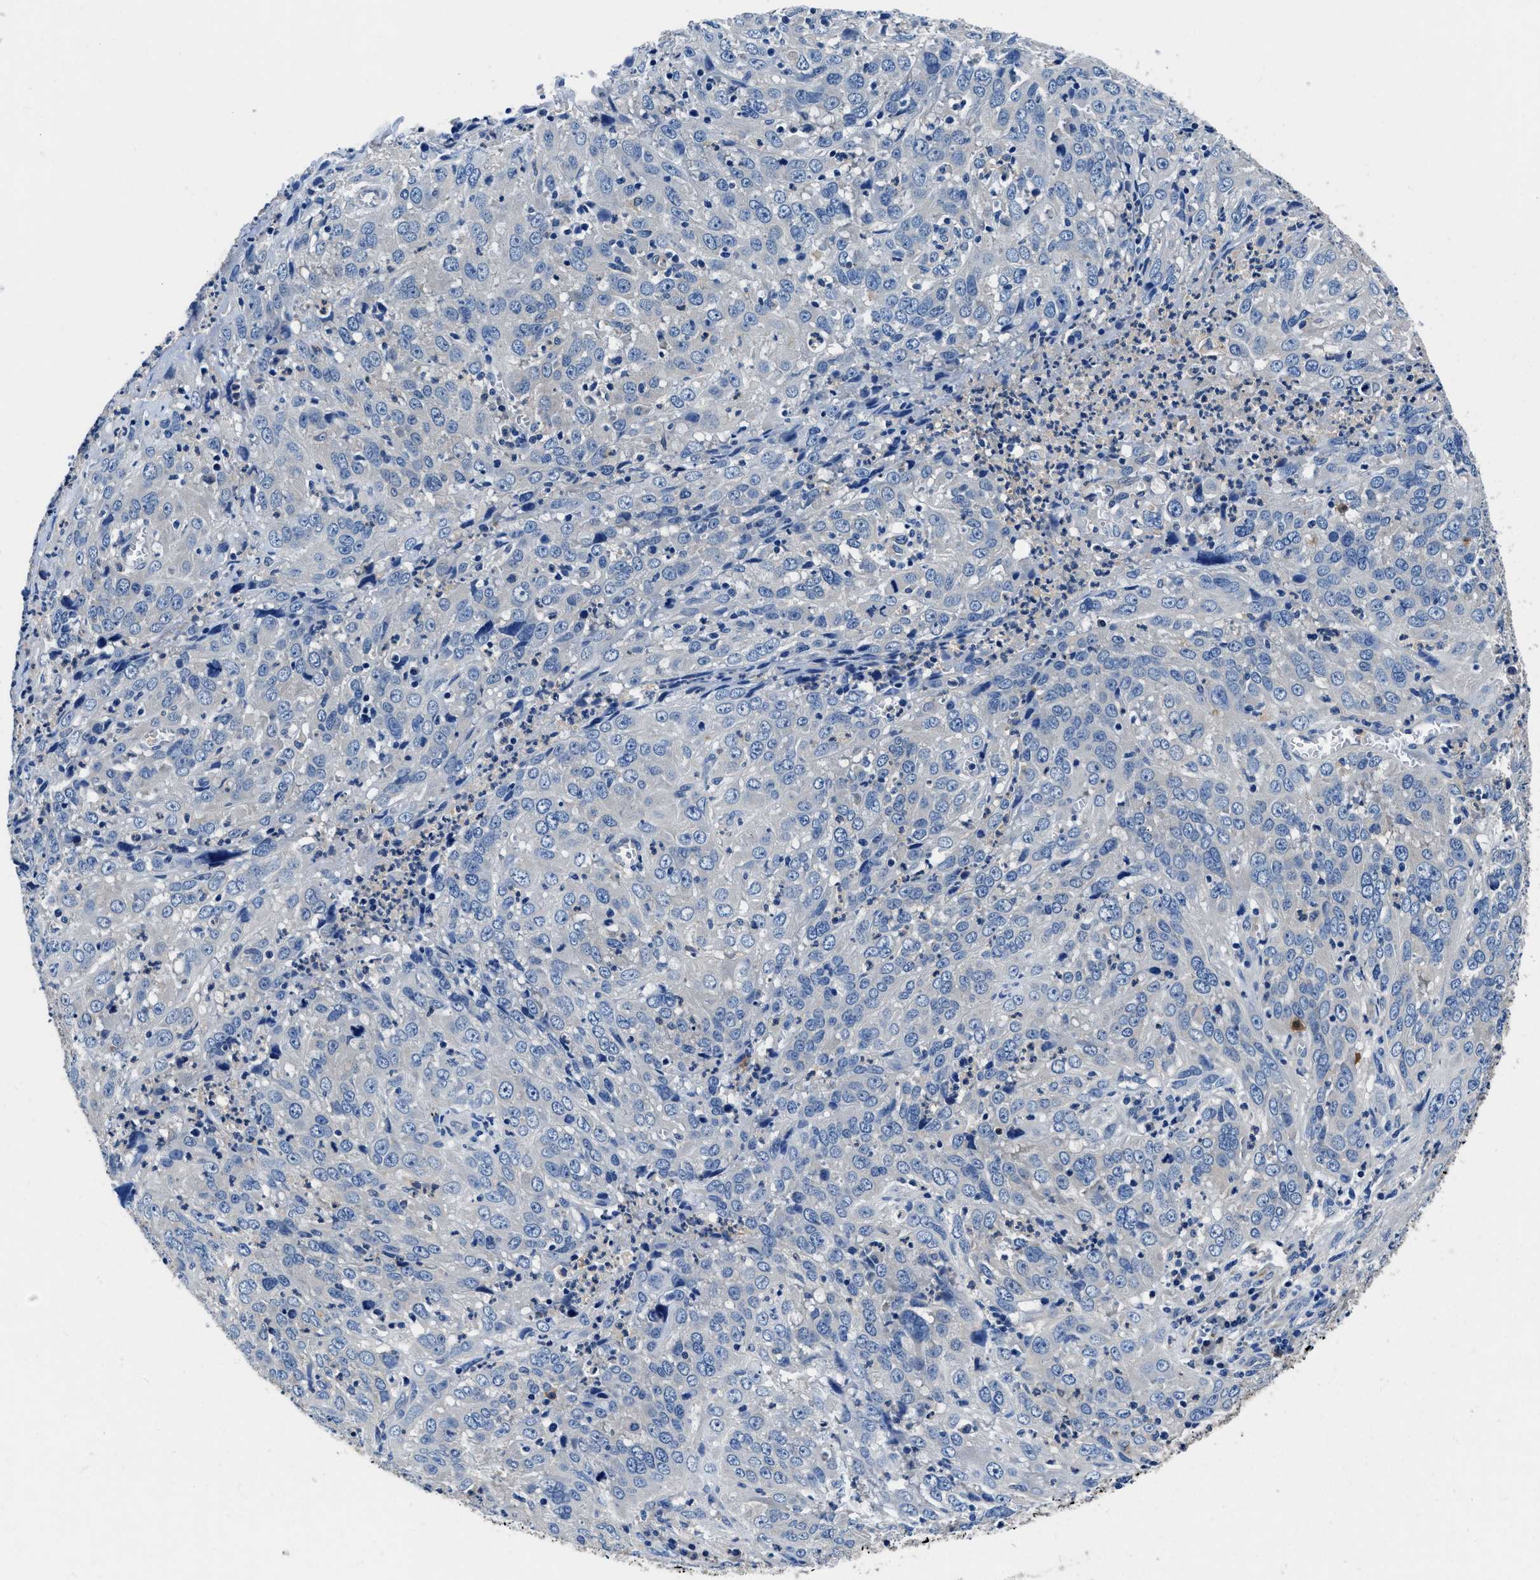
{"staining": {"intensity": "negative", "quantity": "none", "location": "none"}, "tissue": "cervical cancer", "cell_type": "Tumor cells", "image_type": "cancer", "snomed": [{"axis": "morphology", "description": "Squamous cell carcinoma, NOS"}, {"axis": "topography", "description": "Cervix"}], "caption": "Immunohistochemical staining of cervical cancer reveals no significant staining in tumor cells. The staining is performed using DAB (3,3'-diaminobenzidine) brown chromogen with nuclei counter-stained in using hematoxylin.", "gene": "NEU1", "patient": {"sex": "female", "age": 32}}